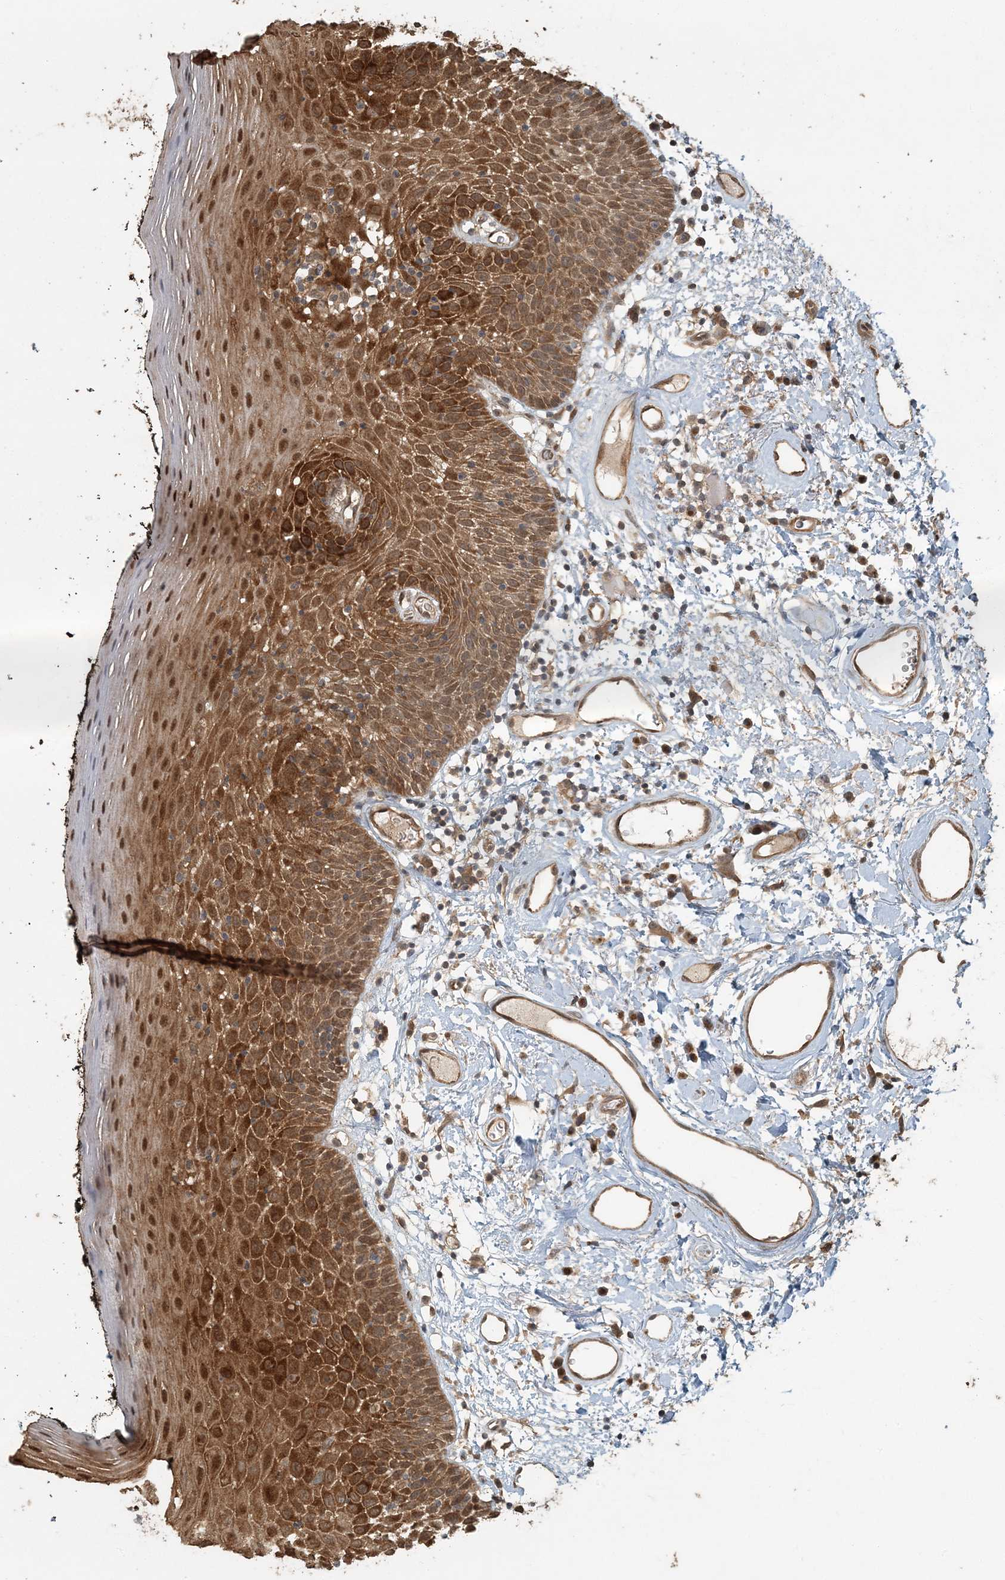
{"staining": {"intensity": "strong", "quantity": ">75%", "location": "cytoplasmic/membranous,nuclear"}, "tissue": "oral mucosa", "cell_type": "Squamous epithelial cells", "image_type": "normal", "snomed": [{"axis": "morphology", "description": "Normal tissue, NOS"}, {"axis": "topography", "description": "Oral tissue"}], "caption": "Brown immunohistochemical staining in unremarkable human oral mucosa reveals strong cytoplasmic/membranous,nuclear staining in approximately >75% of squamous epithelial cells.", "gene": "AK9", "patient": {"sex": "male", "age": 74}}